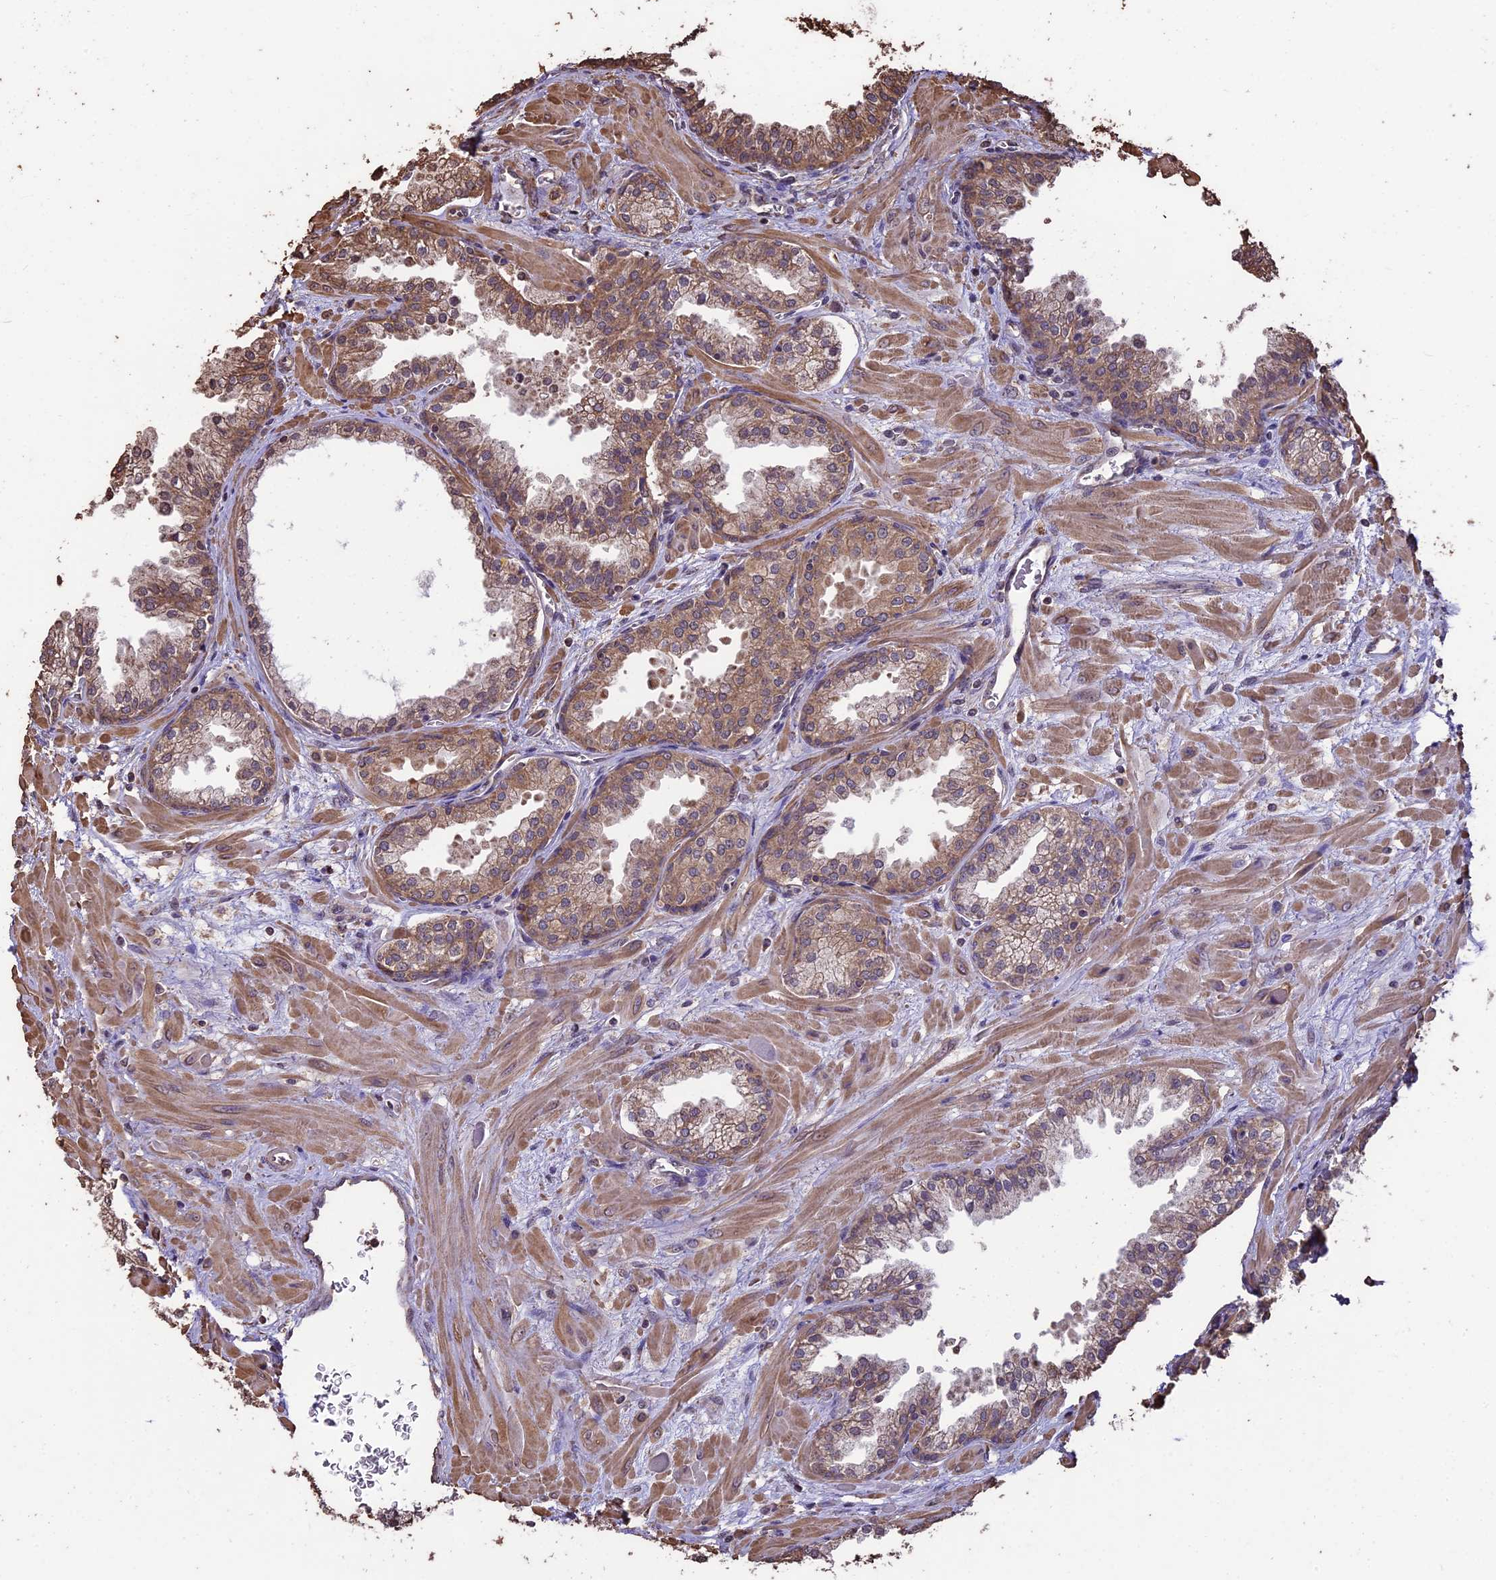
{"staining": {"intensity": "moderate", "quantity": ">75%", "location": "cytoplasmic/membranous"}, "tissue": "prostate cancer", "cell_type": "Tumor cells", "image_type": "cancer", "snomed": [{"axis": "morphology", "description": "Adenocarcinoma, Low grade"}, {"axis": "topography", "description": "Prostate"}], "caption": "Human prostate cancer (adenocarcinoma (low-grade)) stained with a protein marker shows moderate staining in tumor cells.", "gene": "PGPEP1L", "patient": {"sex": "male", "age": 67}}